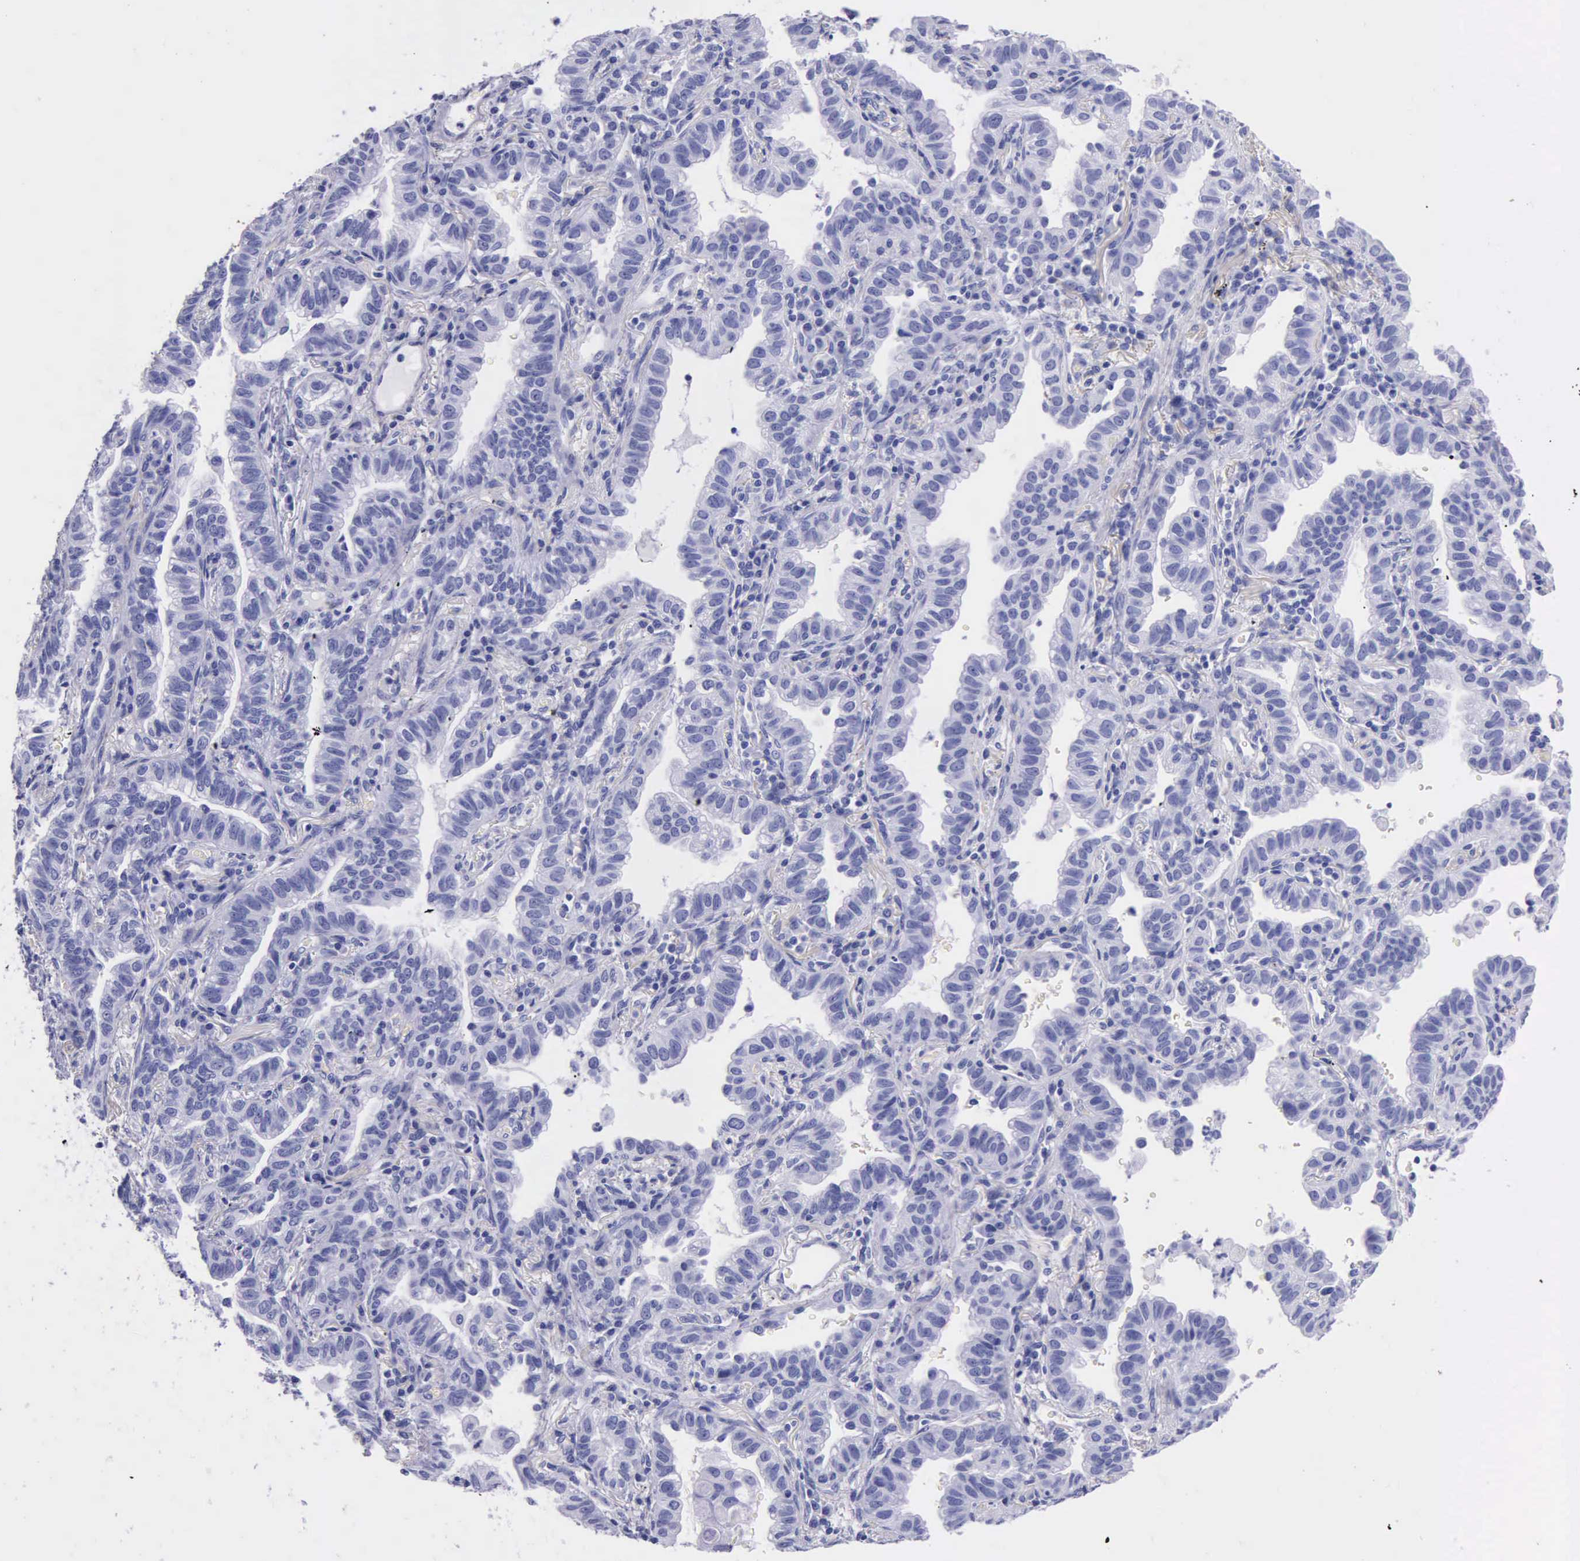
{"staining": {"intensity": "negative", "quantity": "none", "location": "none"}, "tissue": "lung cancer", "cell_type": "Tumor cells", "image_type": "cancer", "snomed": [{"axis": "morphology", "description": "Adenocarcinoma, NOS"}, {"axis": "topography", "description": "Lung"}], "caption": "This is an immunohistochemistry micrograph of human lung cancer. There is no staining in tumor cells.", "gene": "KLK3", "patient": {"sex": "female", "age": 50}}